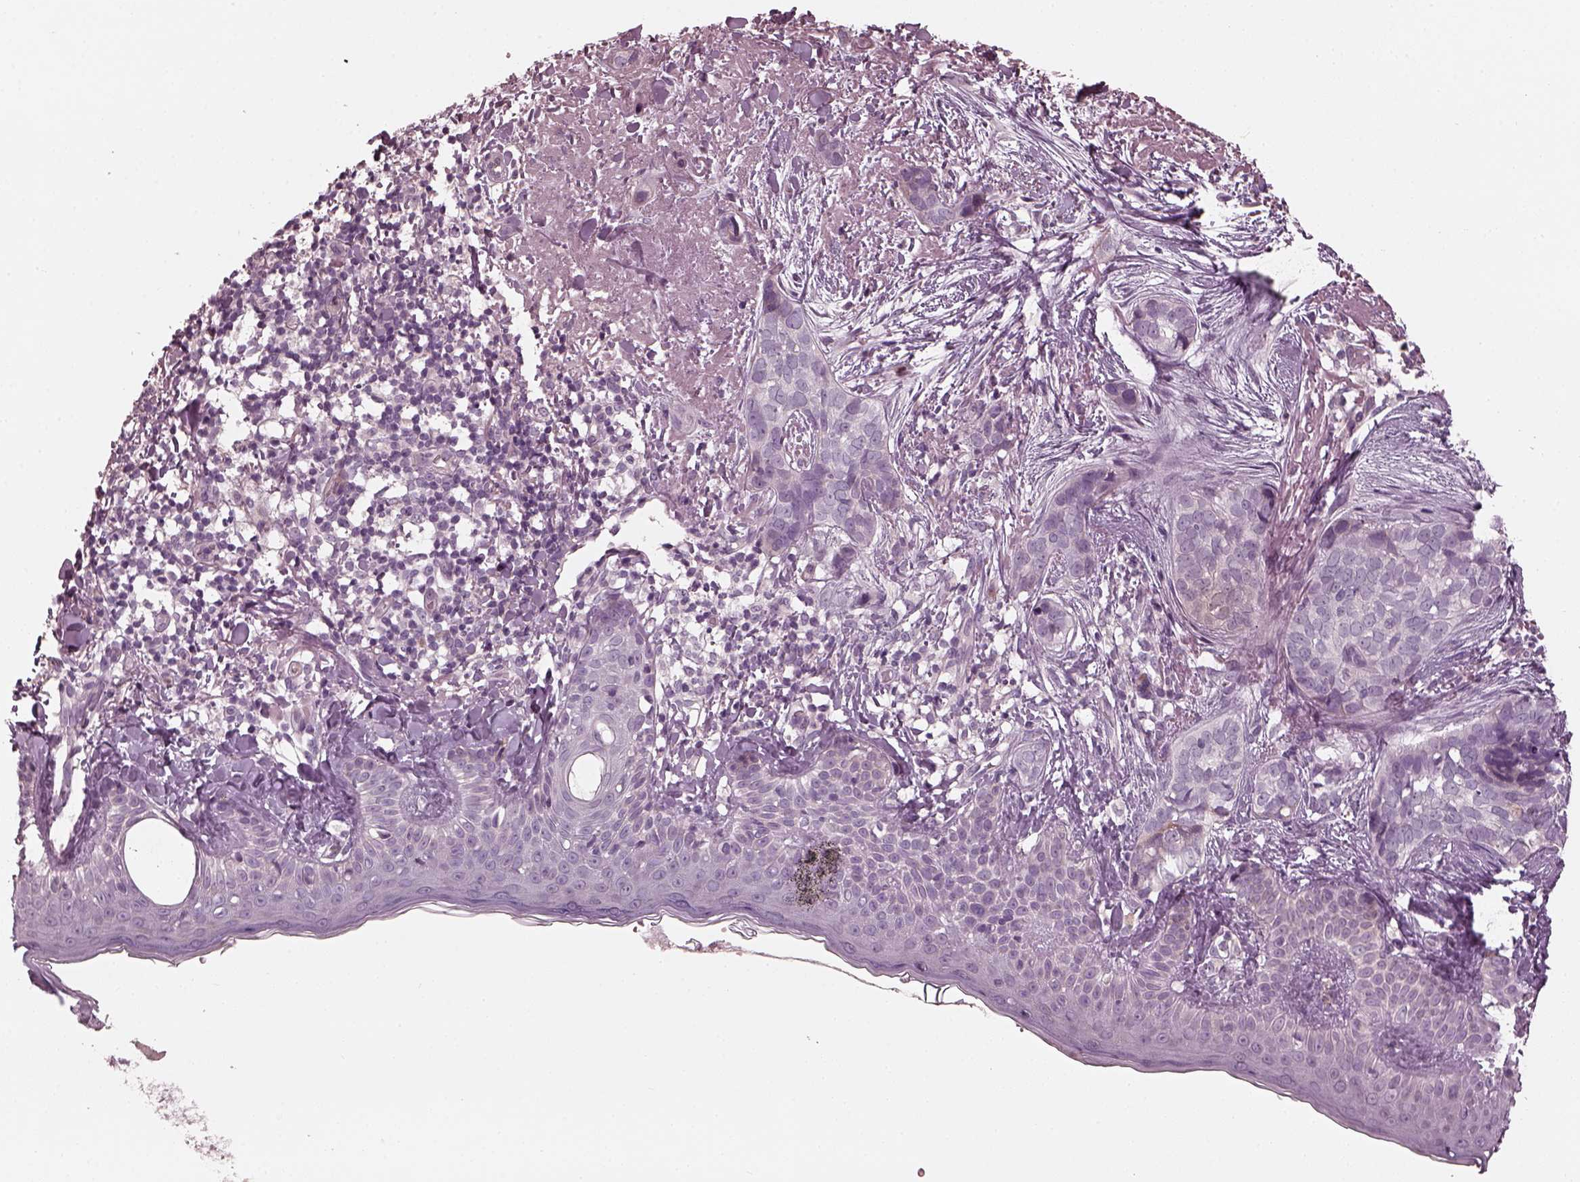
{"staining": {"intensity": "negative", "quantity": "none", "location": "none"}, "tissue": "skin cancer", "cell_type": "Tumor cells", "image_type": "cancer", "snomed": [{"axis": "morphology", "description": "Basal cell carcinoma"}, {"axis": "topography", "description": "Skin"}], "caption": "Immunohistochemistry (IHC) photomicrograph of neoplastic tissue: human skin basal cell carcinoma stained with DAB displays no significant protein positivity in tumor cells.", "gene": "OPTC", "patient": {"sex": "male", "age": 87}}